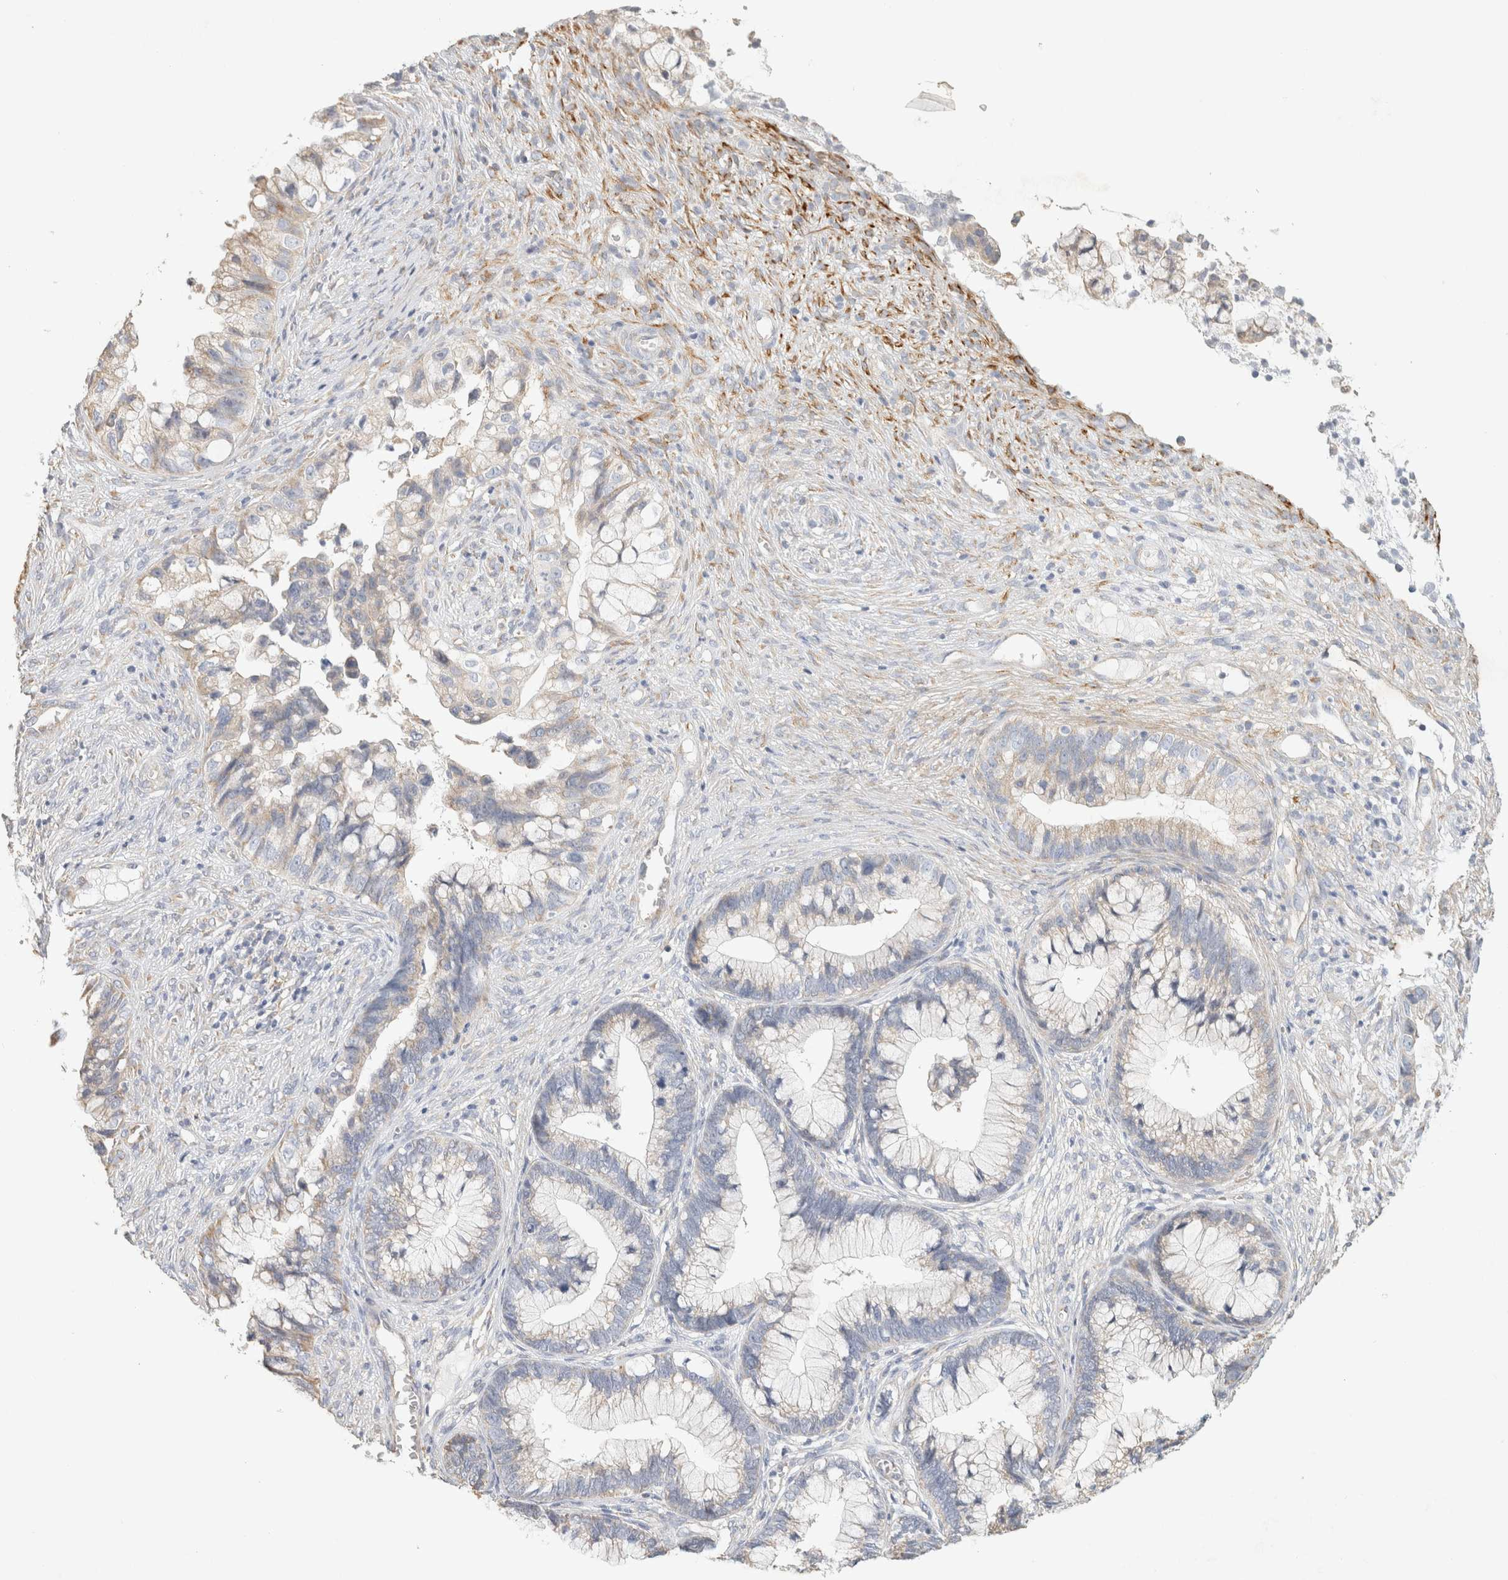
{"staining": {"intensity": "weak", "quantity": "25%-75%", "location": "cytoplasmic/membranous"}, "tissue": "cervical cancer", "cell_type": "Tumor cells", "image_type": "cancer", "snomed": [{"axis": "morphology", "description": "Adenocarcinoma, NOS"}, {"axis": "topography", "description": "Cervix"}], "caption": "Tumor cells demonstrate weak cytoplasmic/membranous positivity in approximately 25%-75% of cells in cervical cancer.", "gene": "NEFM", "patient": {"sex": "female", "age": 44}}